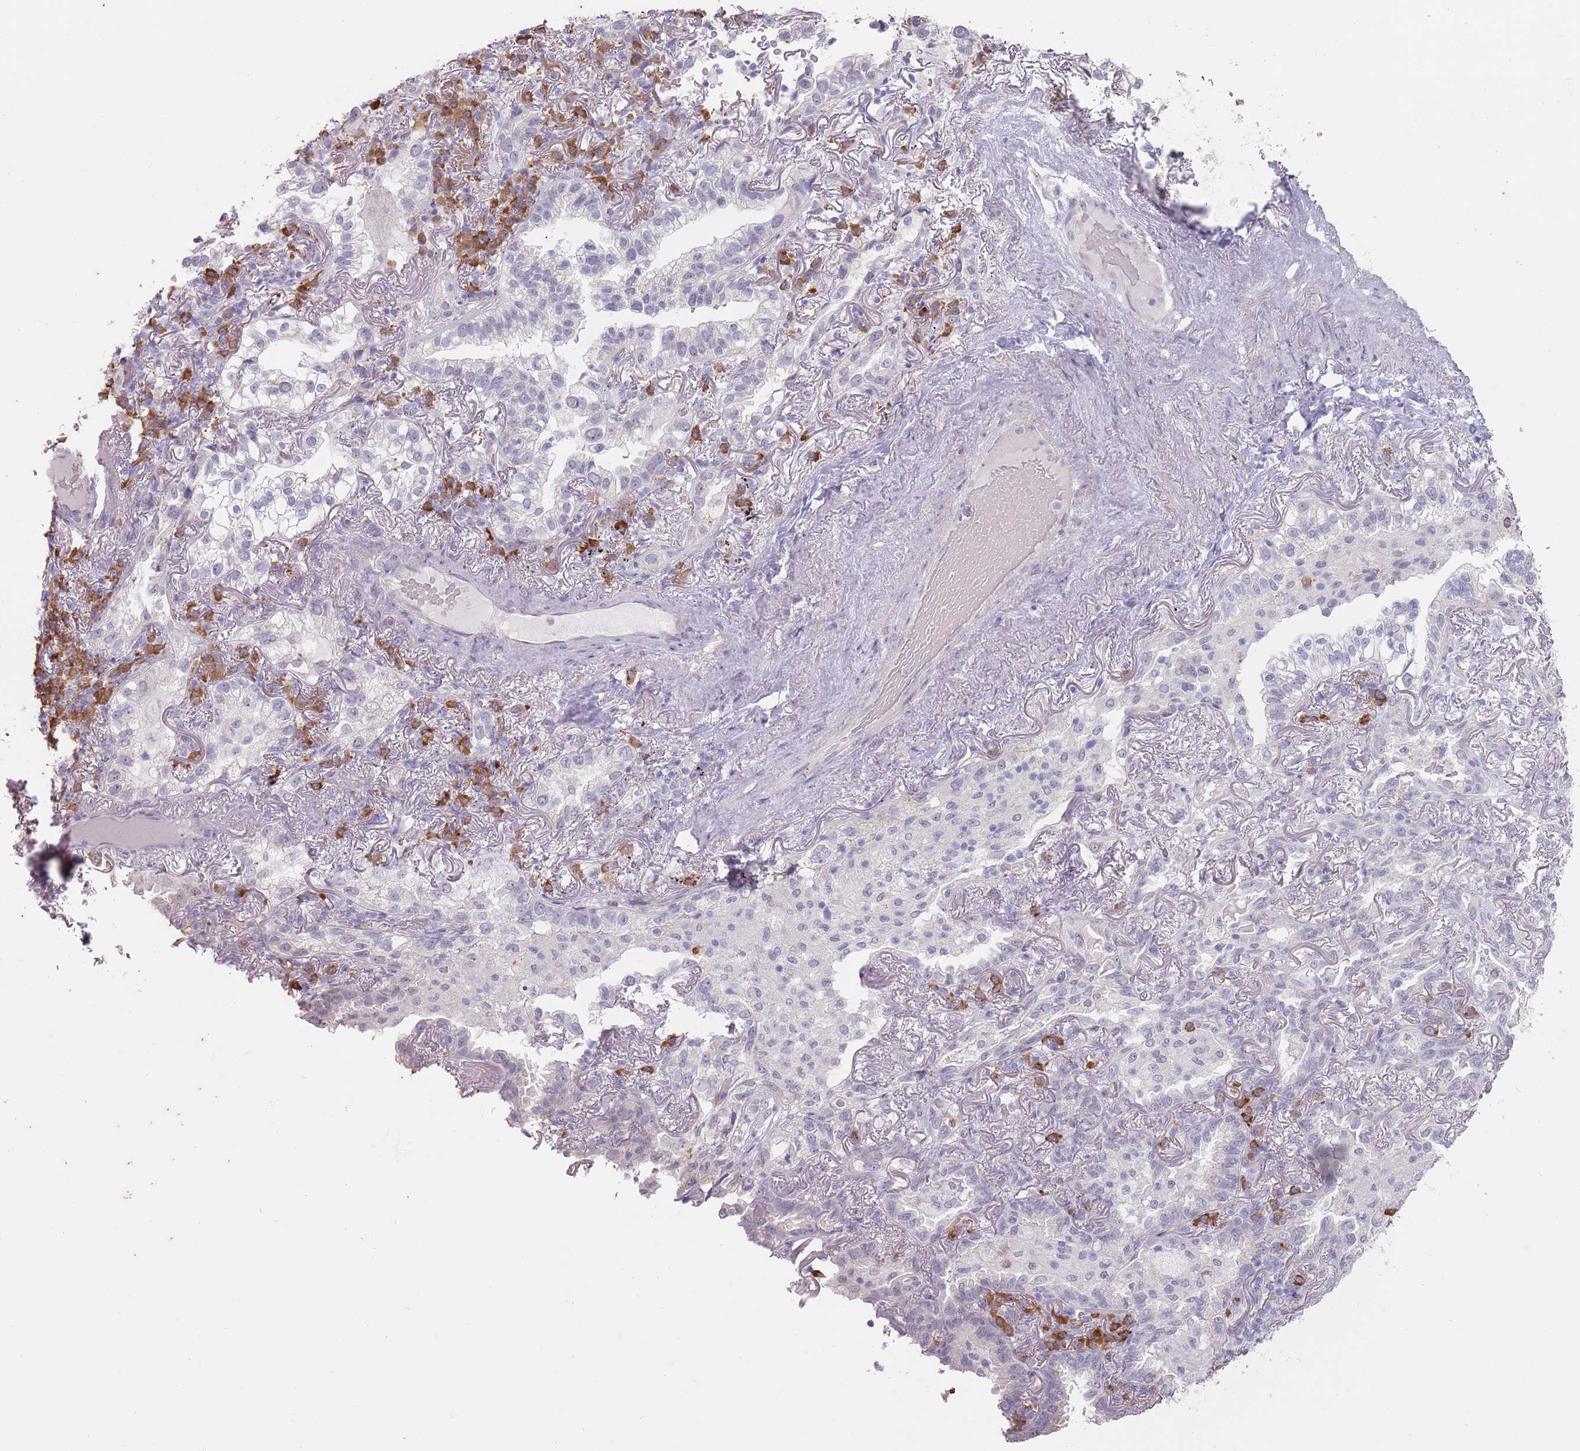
{"staining": {"intensity": "negative", "quantity": "none", "location": "none"}, "tissue": "lung cancer", "cell_type": "Tumor cells", "image_type": "cancer", "snomed": [{"axis": "morphology", "description": "Adenocarcinoma, NOS"}, {"axis": "topography", "description": "Lung"}], "caption": "The micrograph displays no significant expression in tumor cells of lung cancer.", "gene": "DXO", "patient": {"sex": "female", "age": 69}}